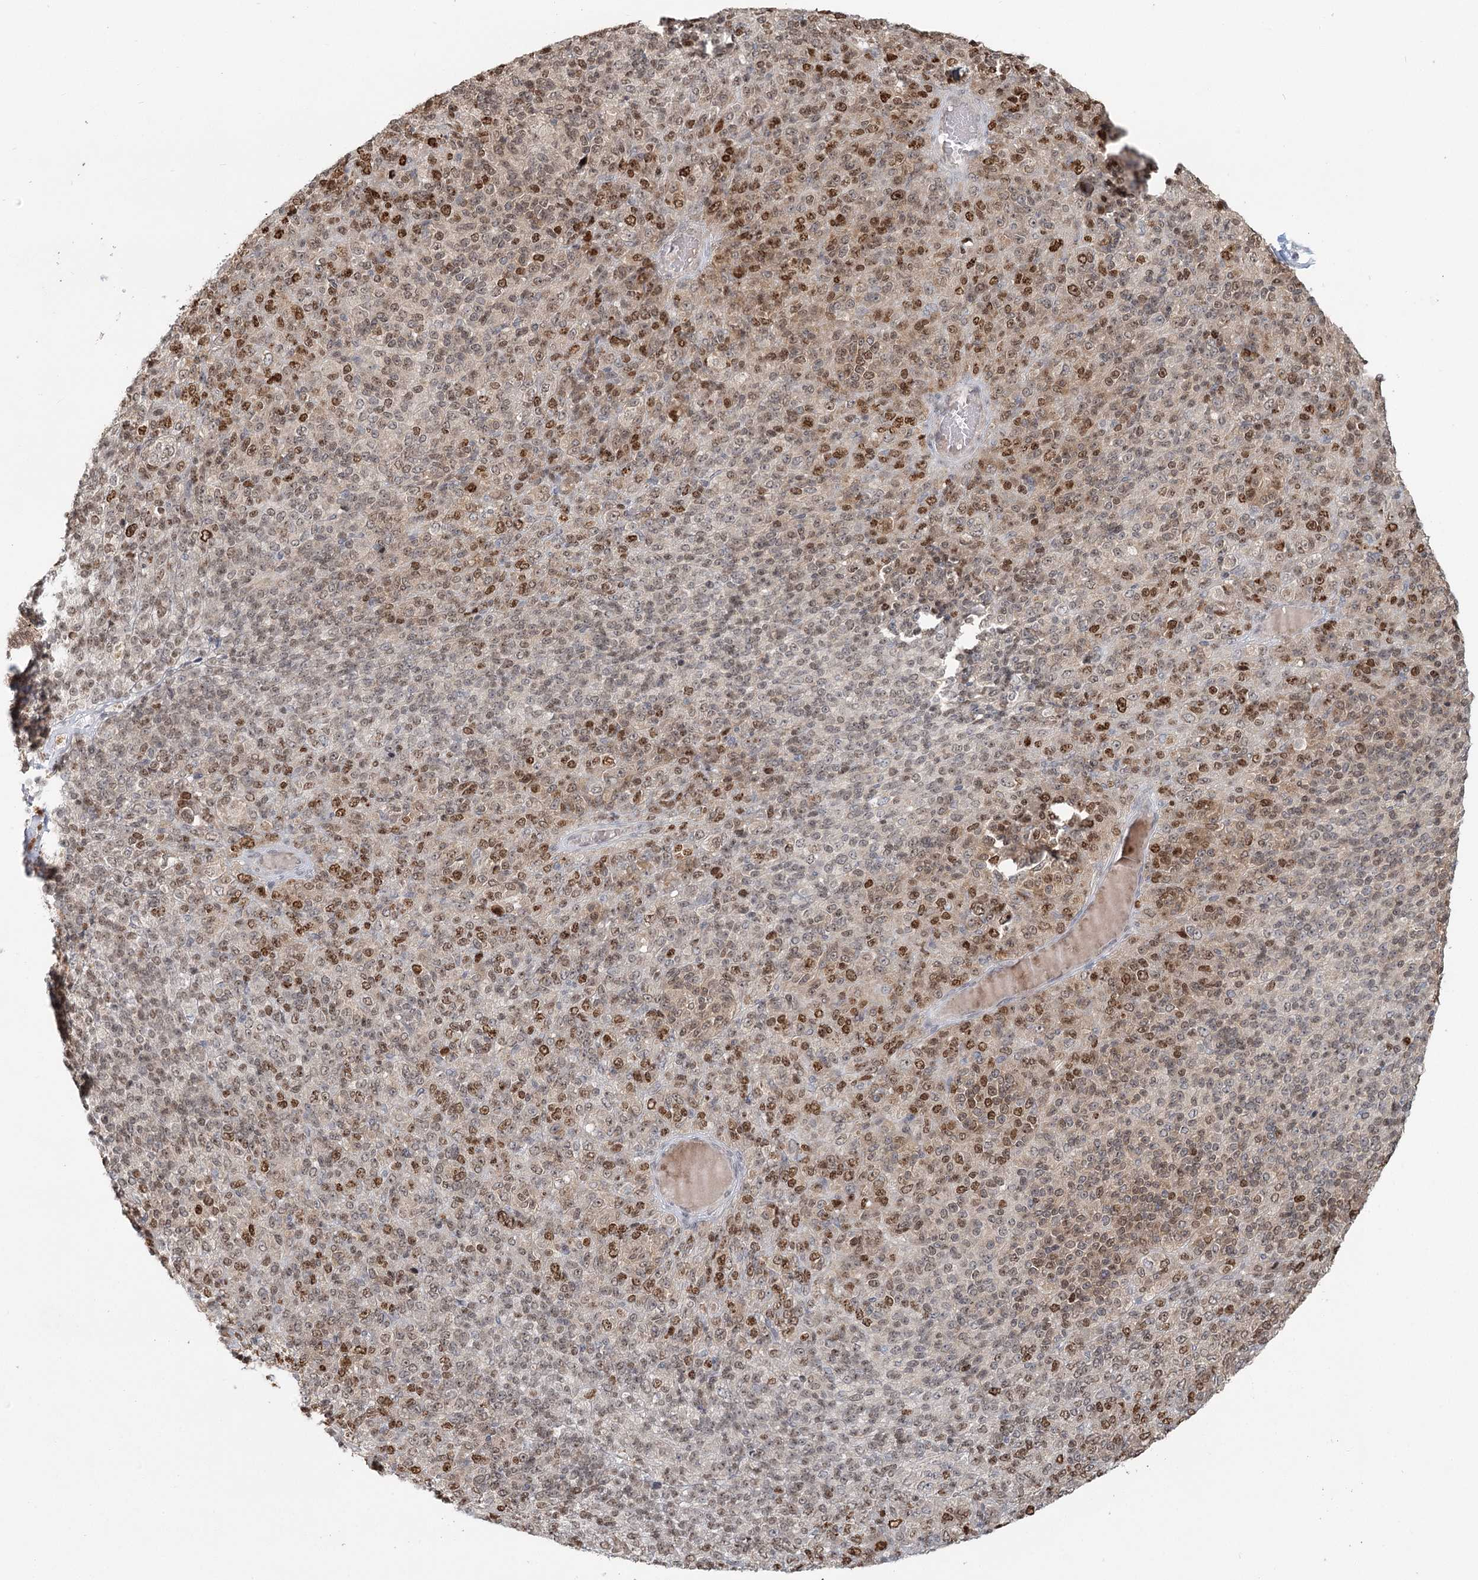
{"staining": {"intensity": "strong", "quantity": "25%-75%", "location": "cytoplasmic/membranous,nuclear"}, "tissue": "melanoma", "cell_type": "Tumor cells", "image_type": "cancer", "snomed": [{"axis": "morphology", "description": "Malignant melanoma, Metastatic site"}, {"axis": "topography", "description": "Brain"}], "caption": "IHC of human melanoma displays high levels of strong cytoplasmic/membranous and nuclear positivity in about 25%-75% of tumor cells.", "gene": "R3HCC1L", "patient": {"sex": "female", "age": 56}}